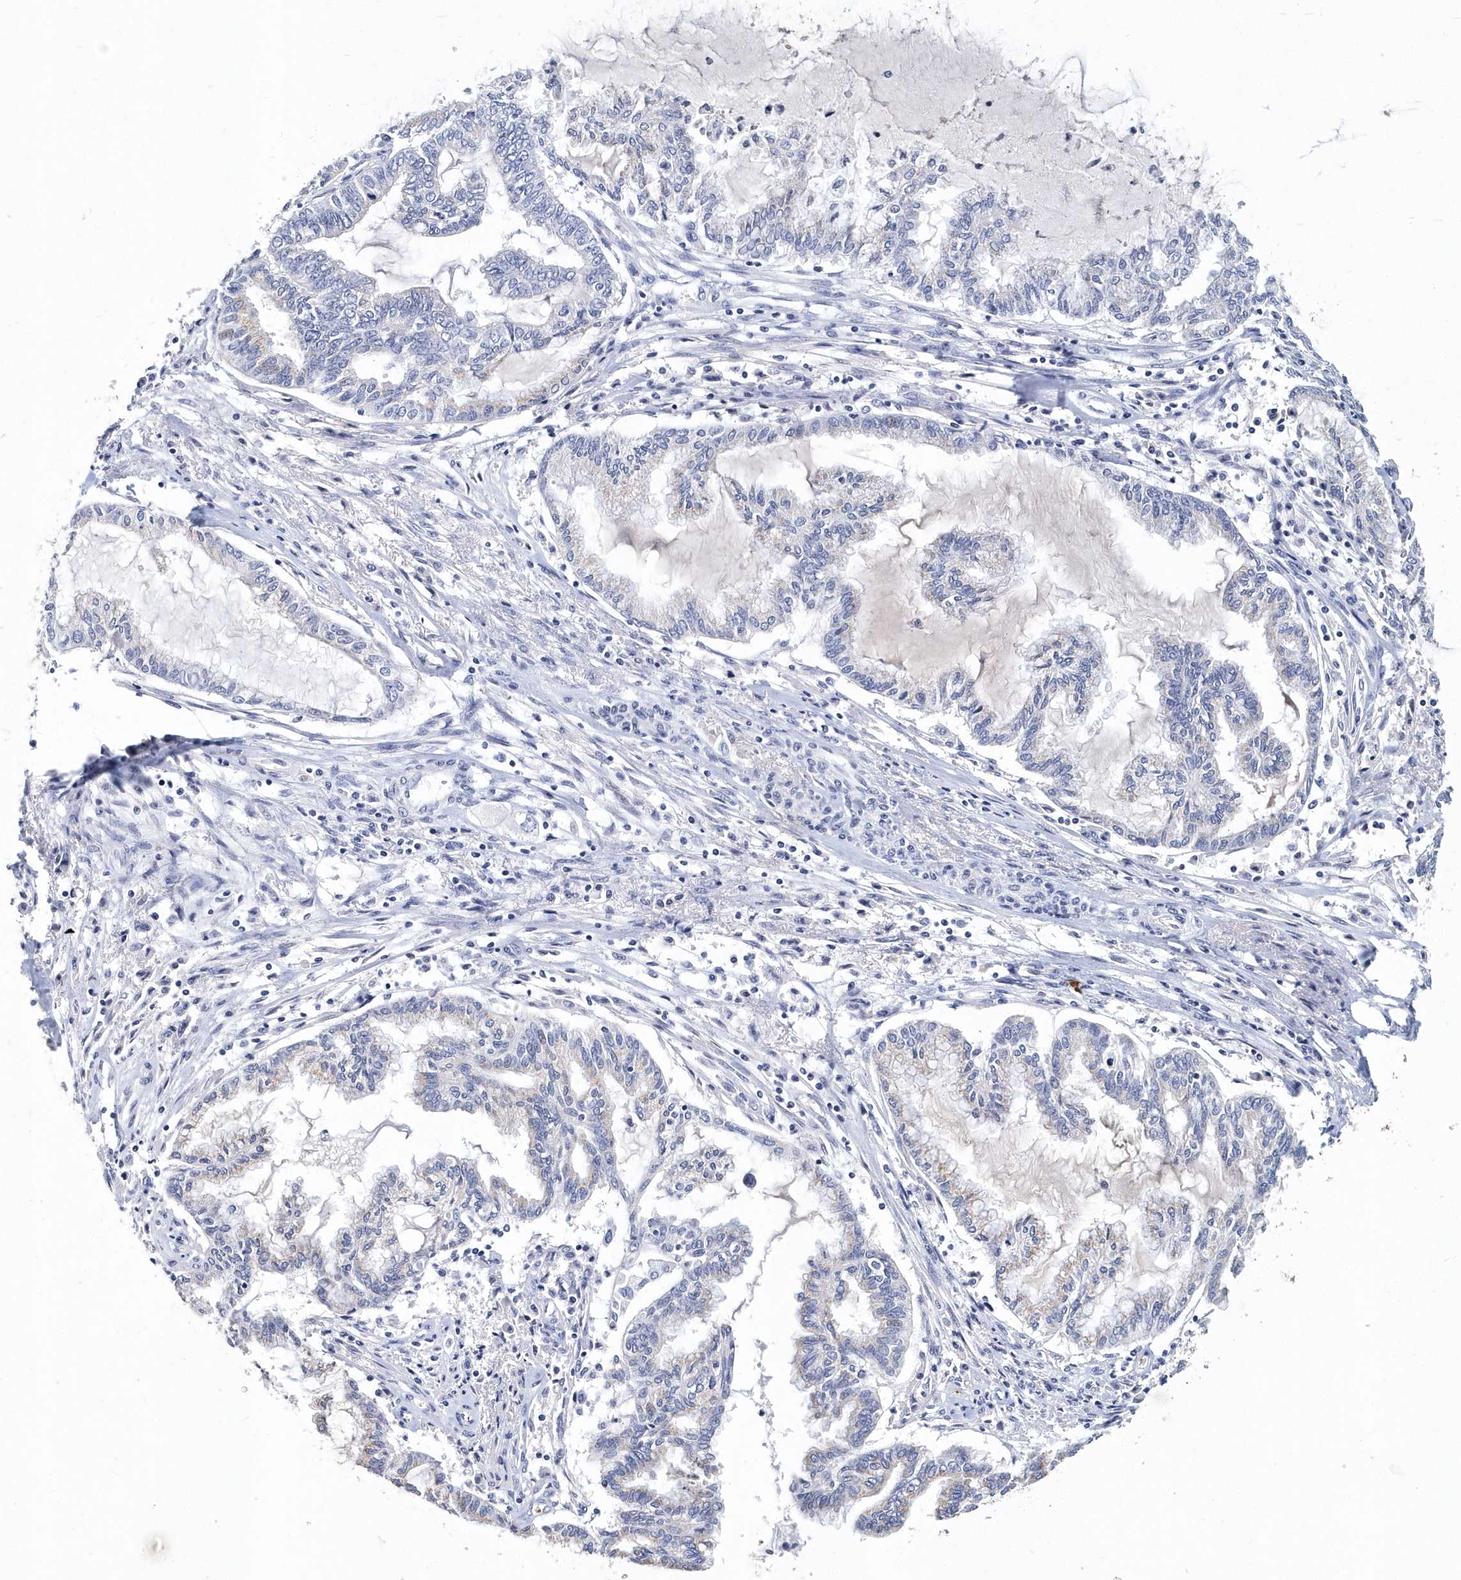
{"staining": {"intensity": "negative", "quantity": "none", "location": "none"}, "tissue": "endometrial cancer", "cell_type": "Tumor cells", "image_type": "cancer", "snomed": [{"axis": "morphology", "description": "Adenocarcinoma, NOS"}, {"axis": "topography", "description": "Endometrium"}], "caption": "Immunohistochemical staining of adenocarcinoma (endometrial) exhibits no significant positivity in tumor cells.", "gene": "ITGA2B", "patient": {"sex": "female", "age": 86}}